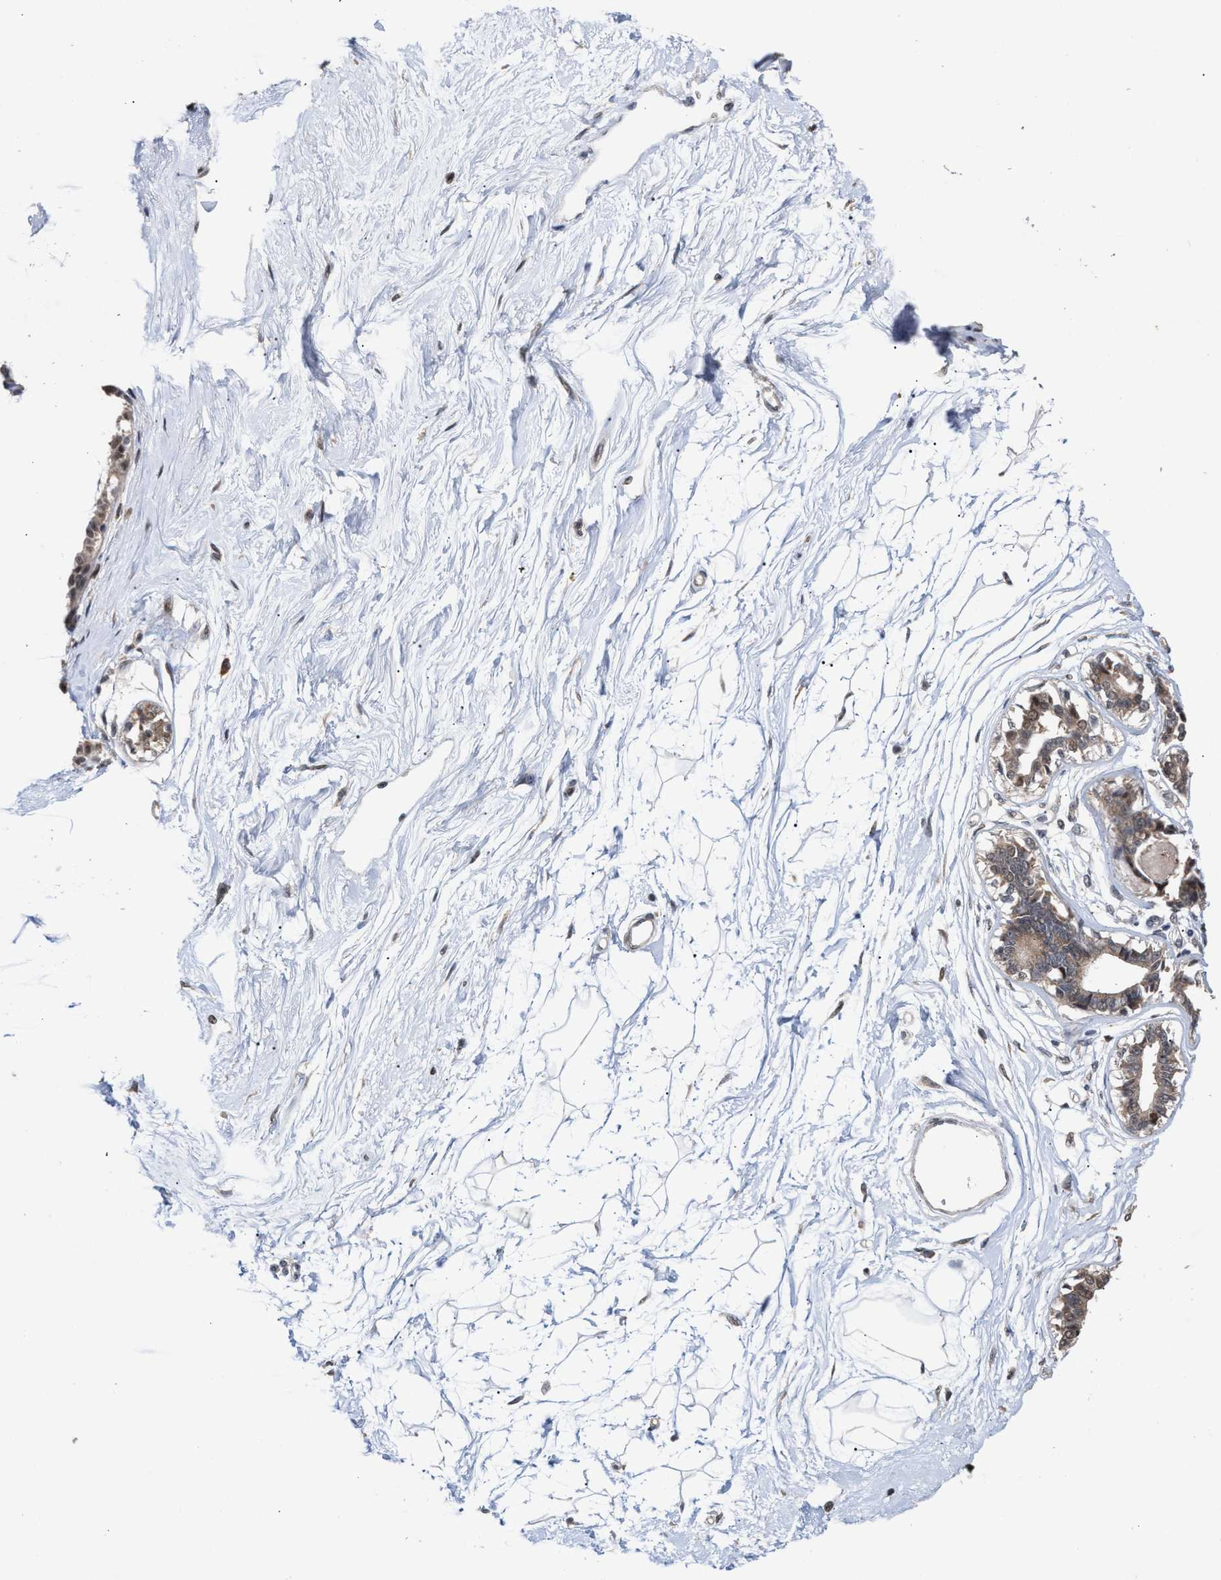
{"staining": {"intensity": "weak", "quantity": ">75%", "location": "nuclear"}, "tissue": "breast", "cell_type": "Adipocytes", "image_type": "normal", "snomed": [{"axis": "morphology", "description": "Normal tissue, NOS"}, {"axis": "topography", "description": "Breast"}], "caption": "Immunohistochemistry of normal breast demonstrates low levels of weak nuclear expression in about >75% of adipocytes.", "gene": "MKNK2", "patient": {"sex": "female", "age": 45}}